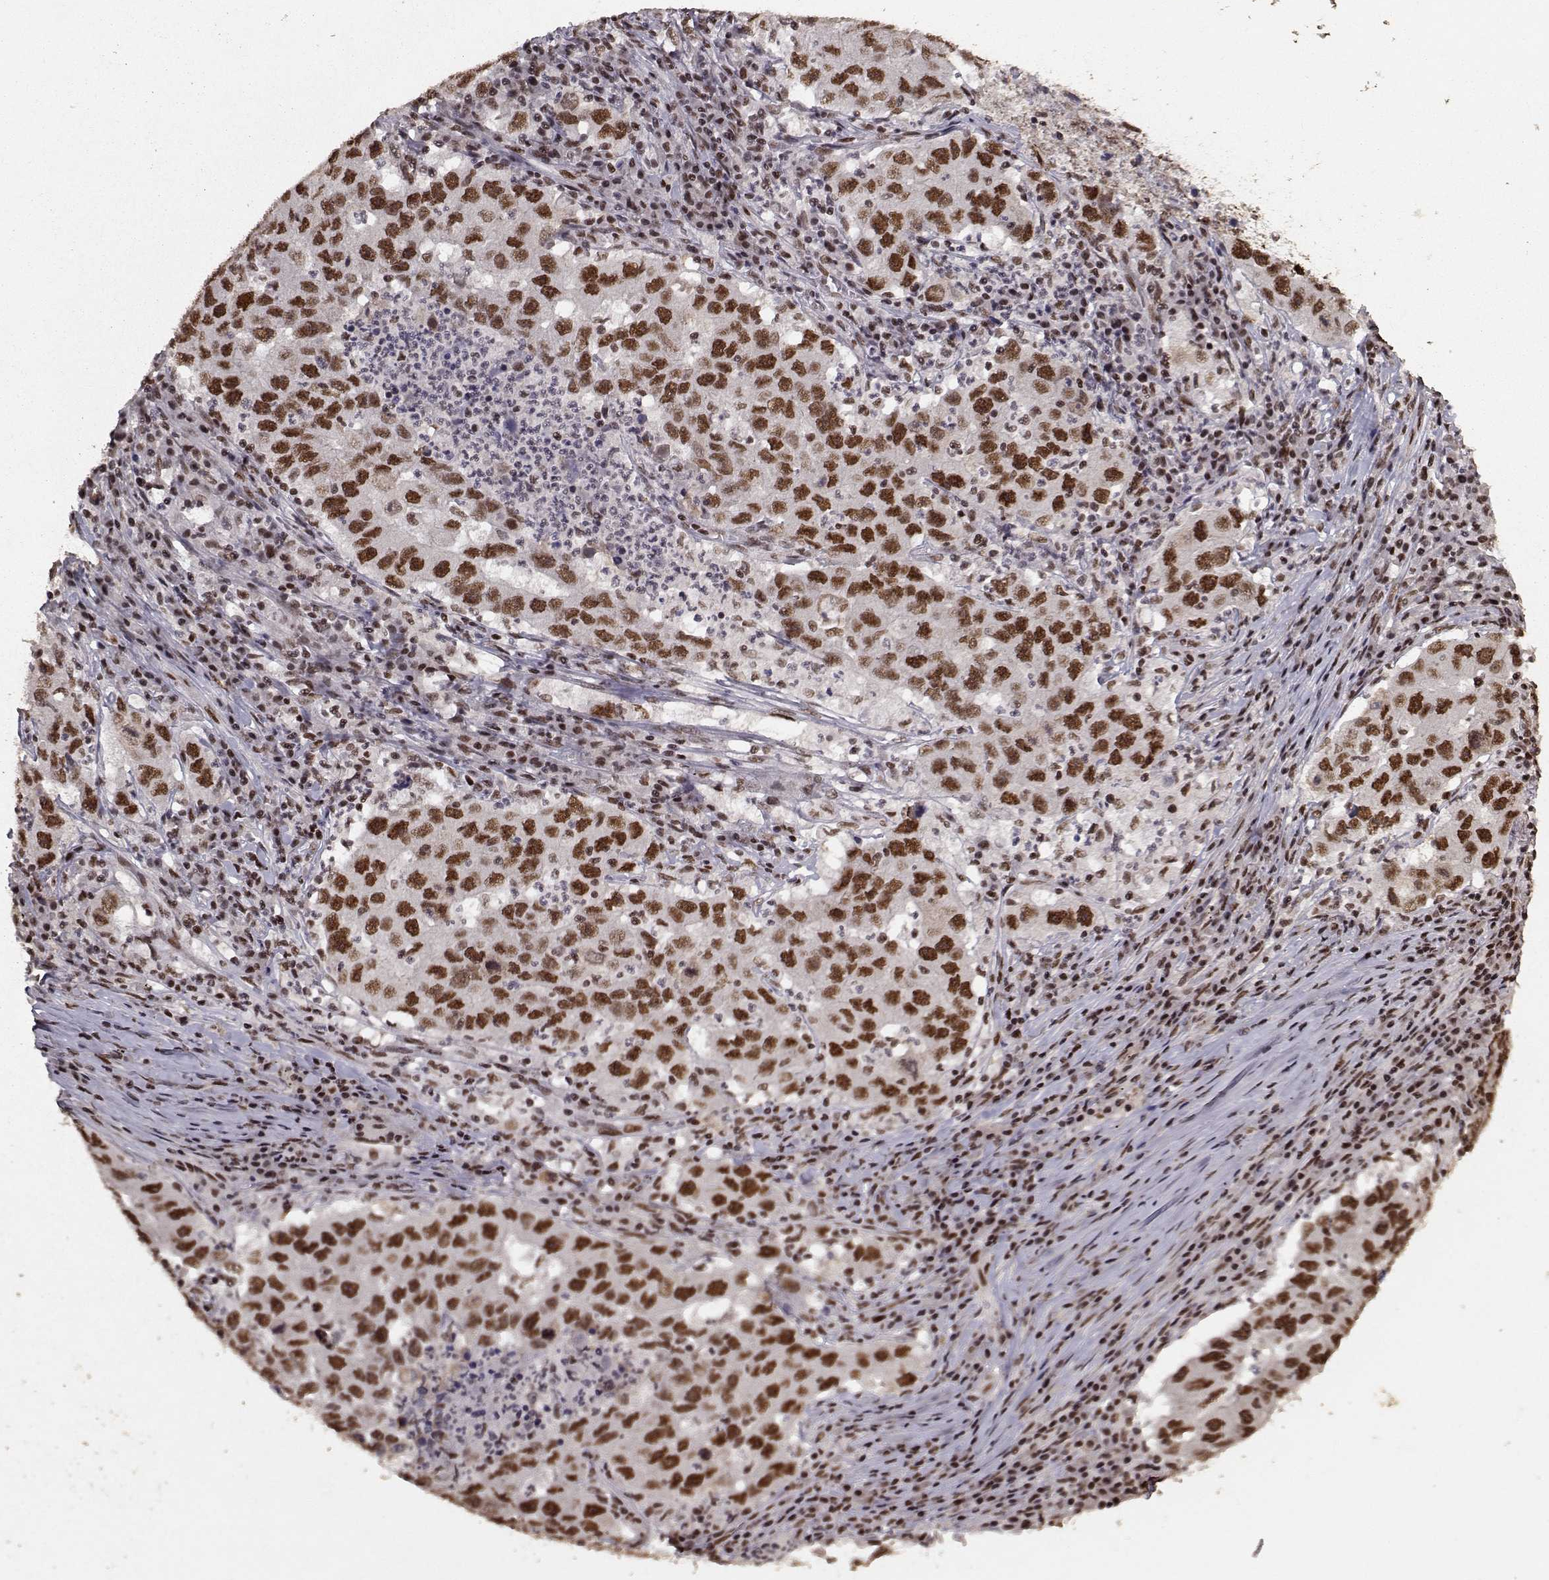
{"staining": {"intensity": "strong", "quantity": "25%-75%", "location": "nuclear"}, "tissue": "lung cancer", "cell_type": "Tumor cells", "image_type": "cancer", "snomed": [{"axis": "morphology", "description": "Adenocarcinoma, NOS"}, {"axis": "topography", "description": "Lung"}], "caption": "A histopathology image of lung cancer (adenocarcinoma) stained for a protein exhibits strong nuclear brown staining in tumor cells.", "gene": "SF1", "patient": {"sex": "male", "age": 73}}